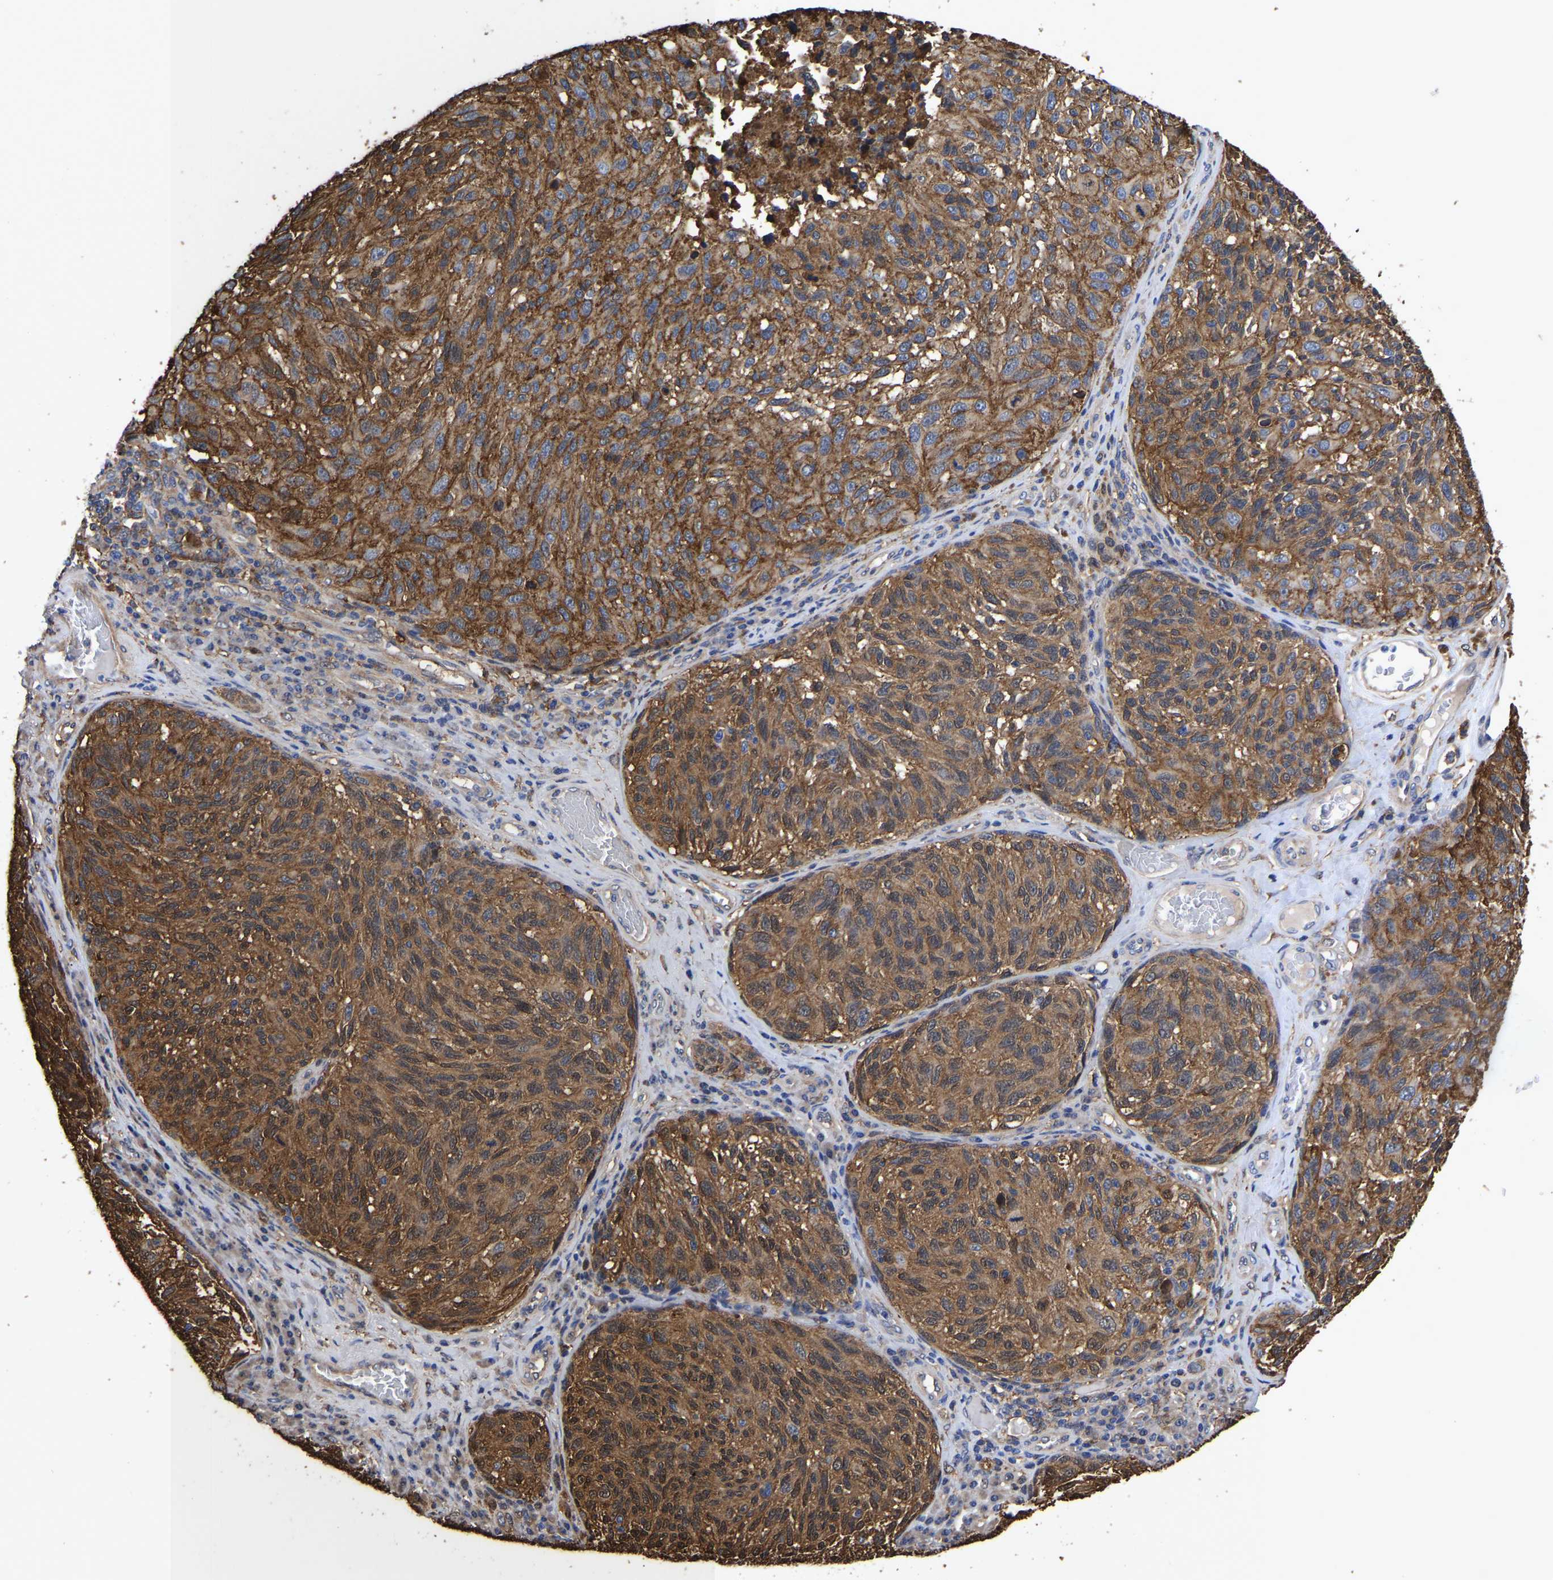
{"staining": {"intensity": "moderate", "quantity": ">75%", "location": "cytoplasmic/membranous"}, "tissue": "melanoma", "cell_type": "Tumor cells", "image_type": "cancer", "snomed": [{"axis": "morphology", "description": "Malignant melanoma, NOS"}, {"axis": "topography", "description": "Skin"}], "caption": "Melanoma stained with a protein marker shows moderate staining in tumor cells.", "gene": "LIF", "patient": {"sex": "female", "age": 73}}